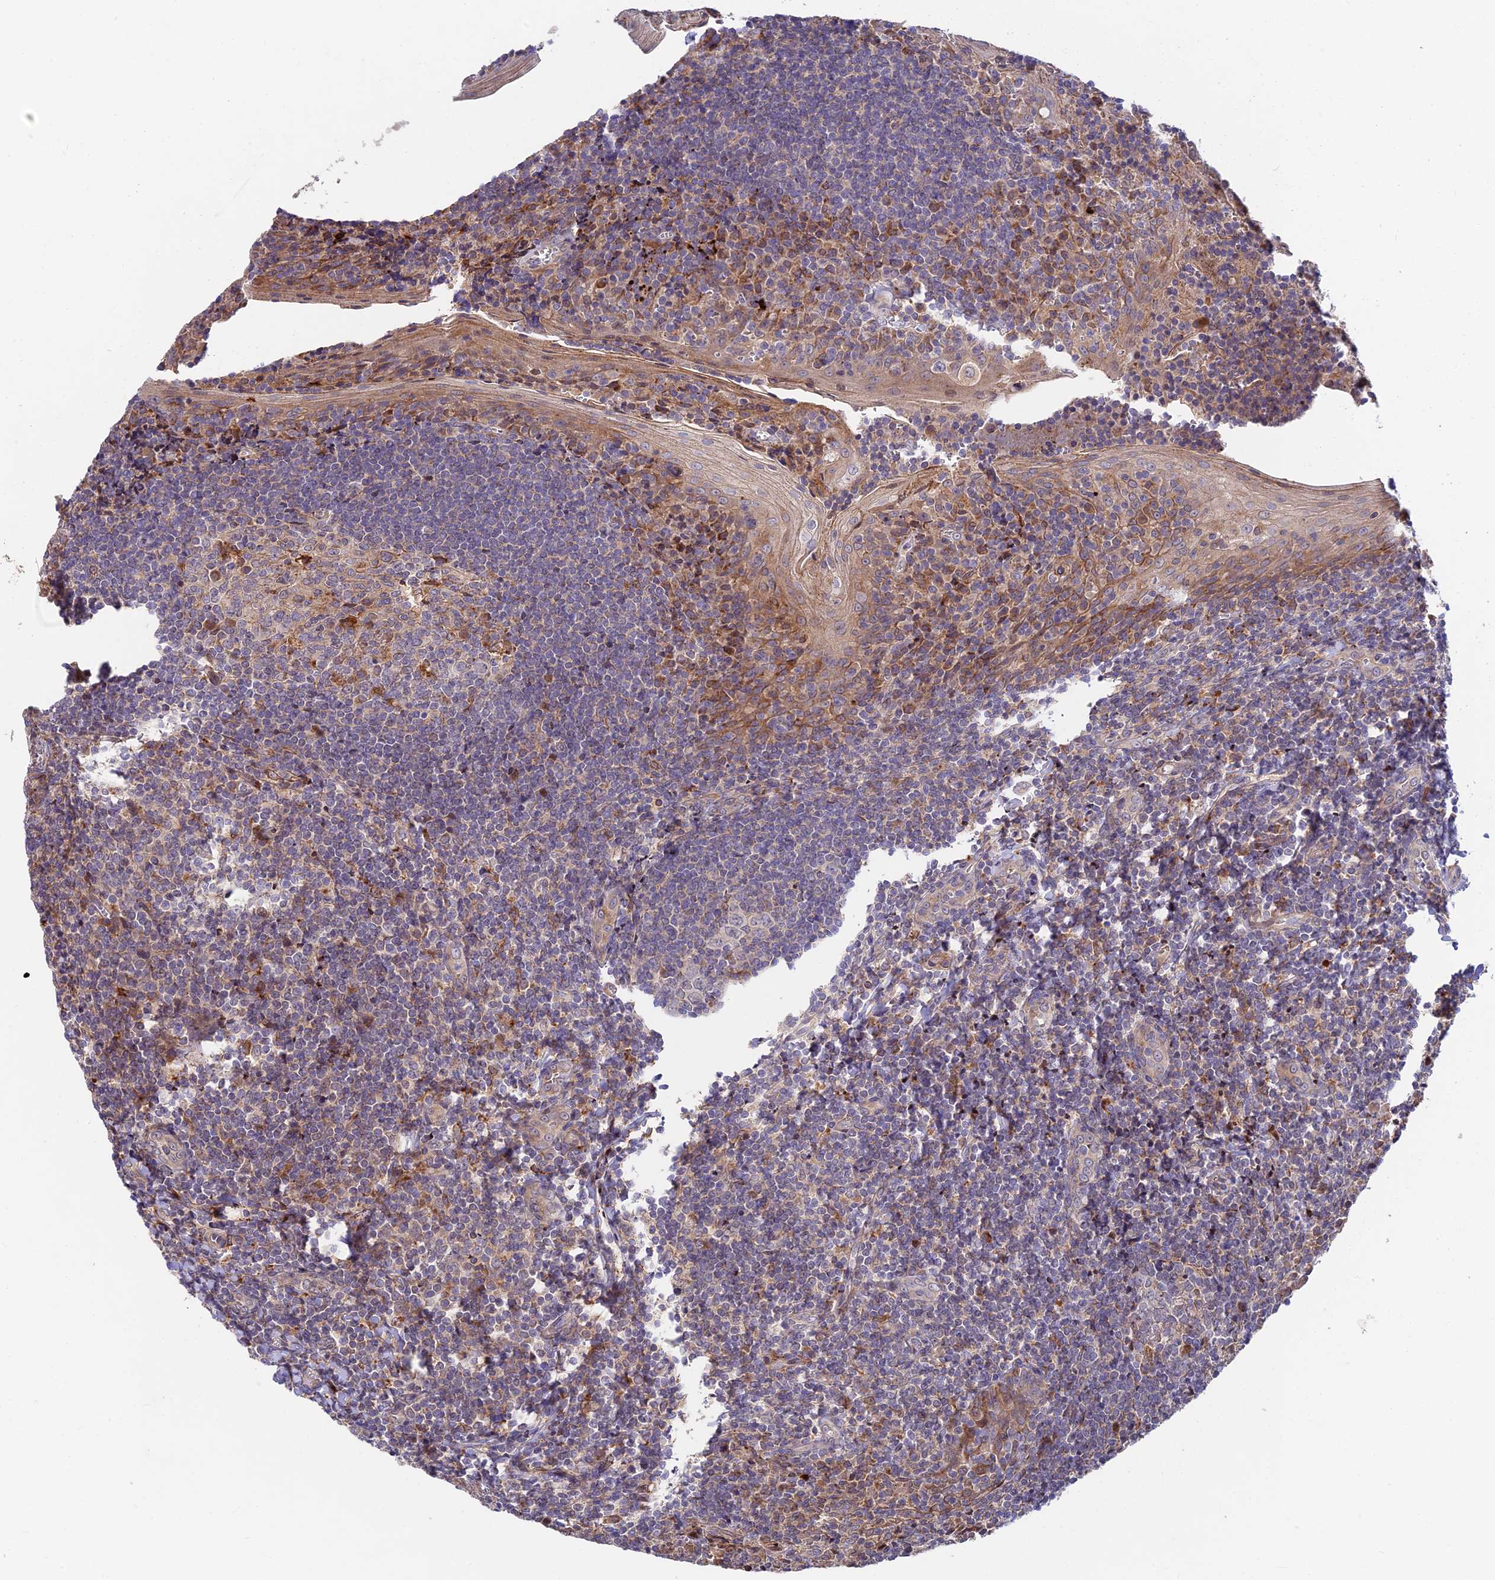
{"staining": {"intensity": "moderate", "quantity": "<25%", "location": "cytoplasmic/membranous"}, "tissue": "tonsil", "cell_type": "Germinal center cells", "image_type": "normal", "snomed": [{"axis": "morphology", "description": "Normal tissue, NOS"}, {"axis": "topography", "description": "Tonsil"}], "caption": "IHC image of unremarkable tonsil: tonsil stained using IHC displays low levels of moderate protein expression localized specifically in the cytoplasmic/membranous of germinal center cells, appearing as a cytoplasmic/membranous brown color.", "gene": "FUOM", "patient": {"sex": "male", "age": 27}}